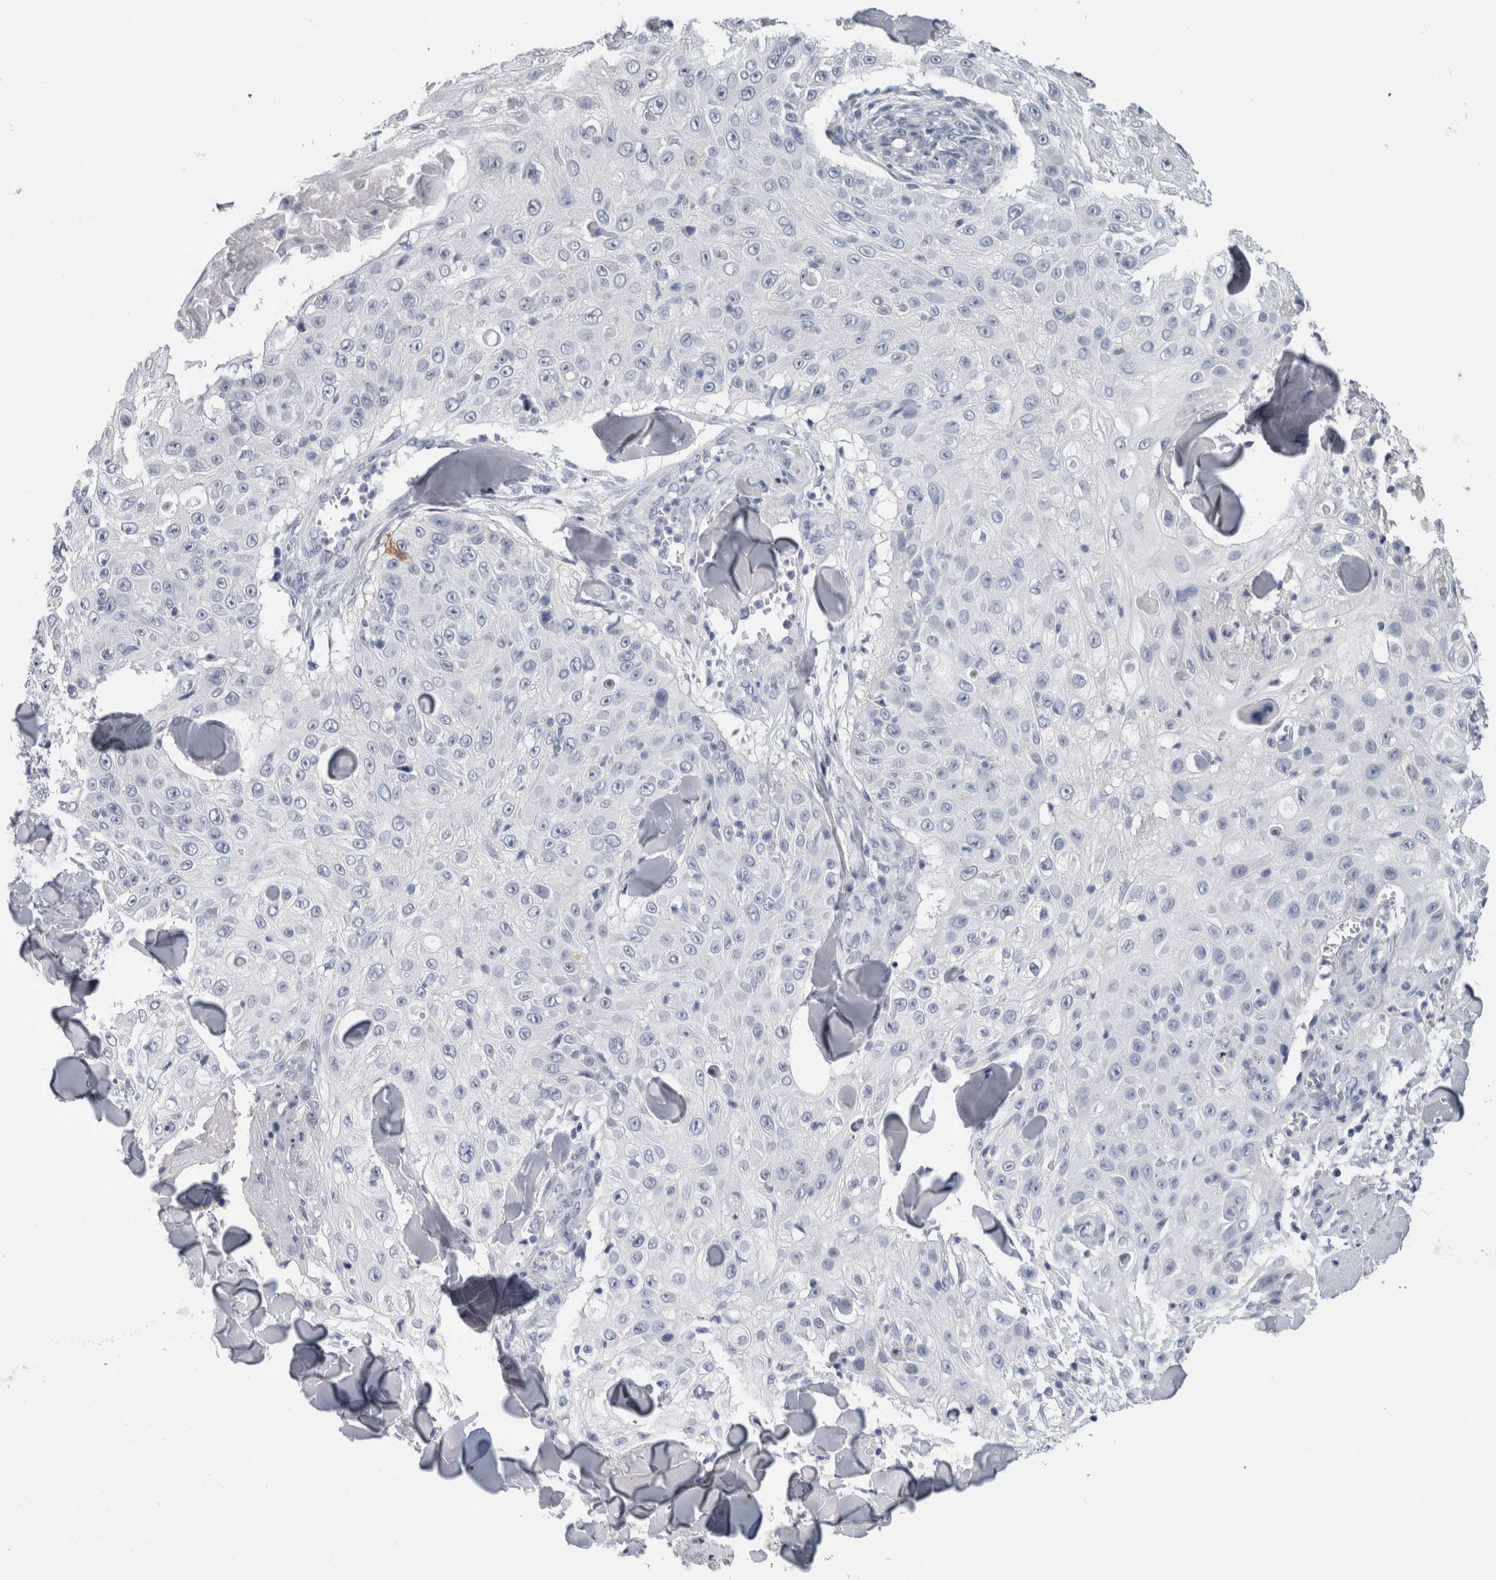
{"staining": {"intensity": "negative", "quantity": "none", "location": "none"}, "tissue": "skin cancer", "cell_type": "Tumor cells", "image_type": "cancer", "snomed": [{"axis": "morphology", "description": "Squamous cell carcinoma, NOS"}, {"axis": "topography", "description": "Skin"}], "caption": "The image demonstrates no significant expression in tumor cells of skin cancer.", "gene": "FABP4", "patient": {"sex": "male", "age": 86}}